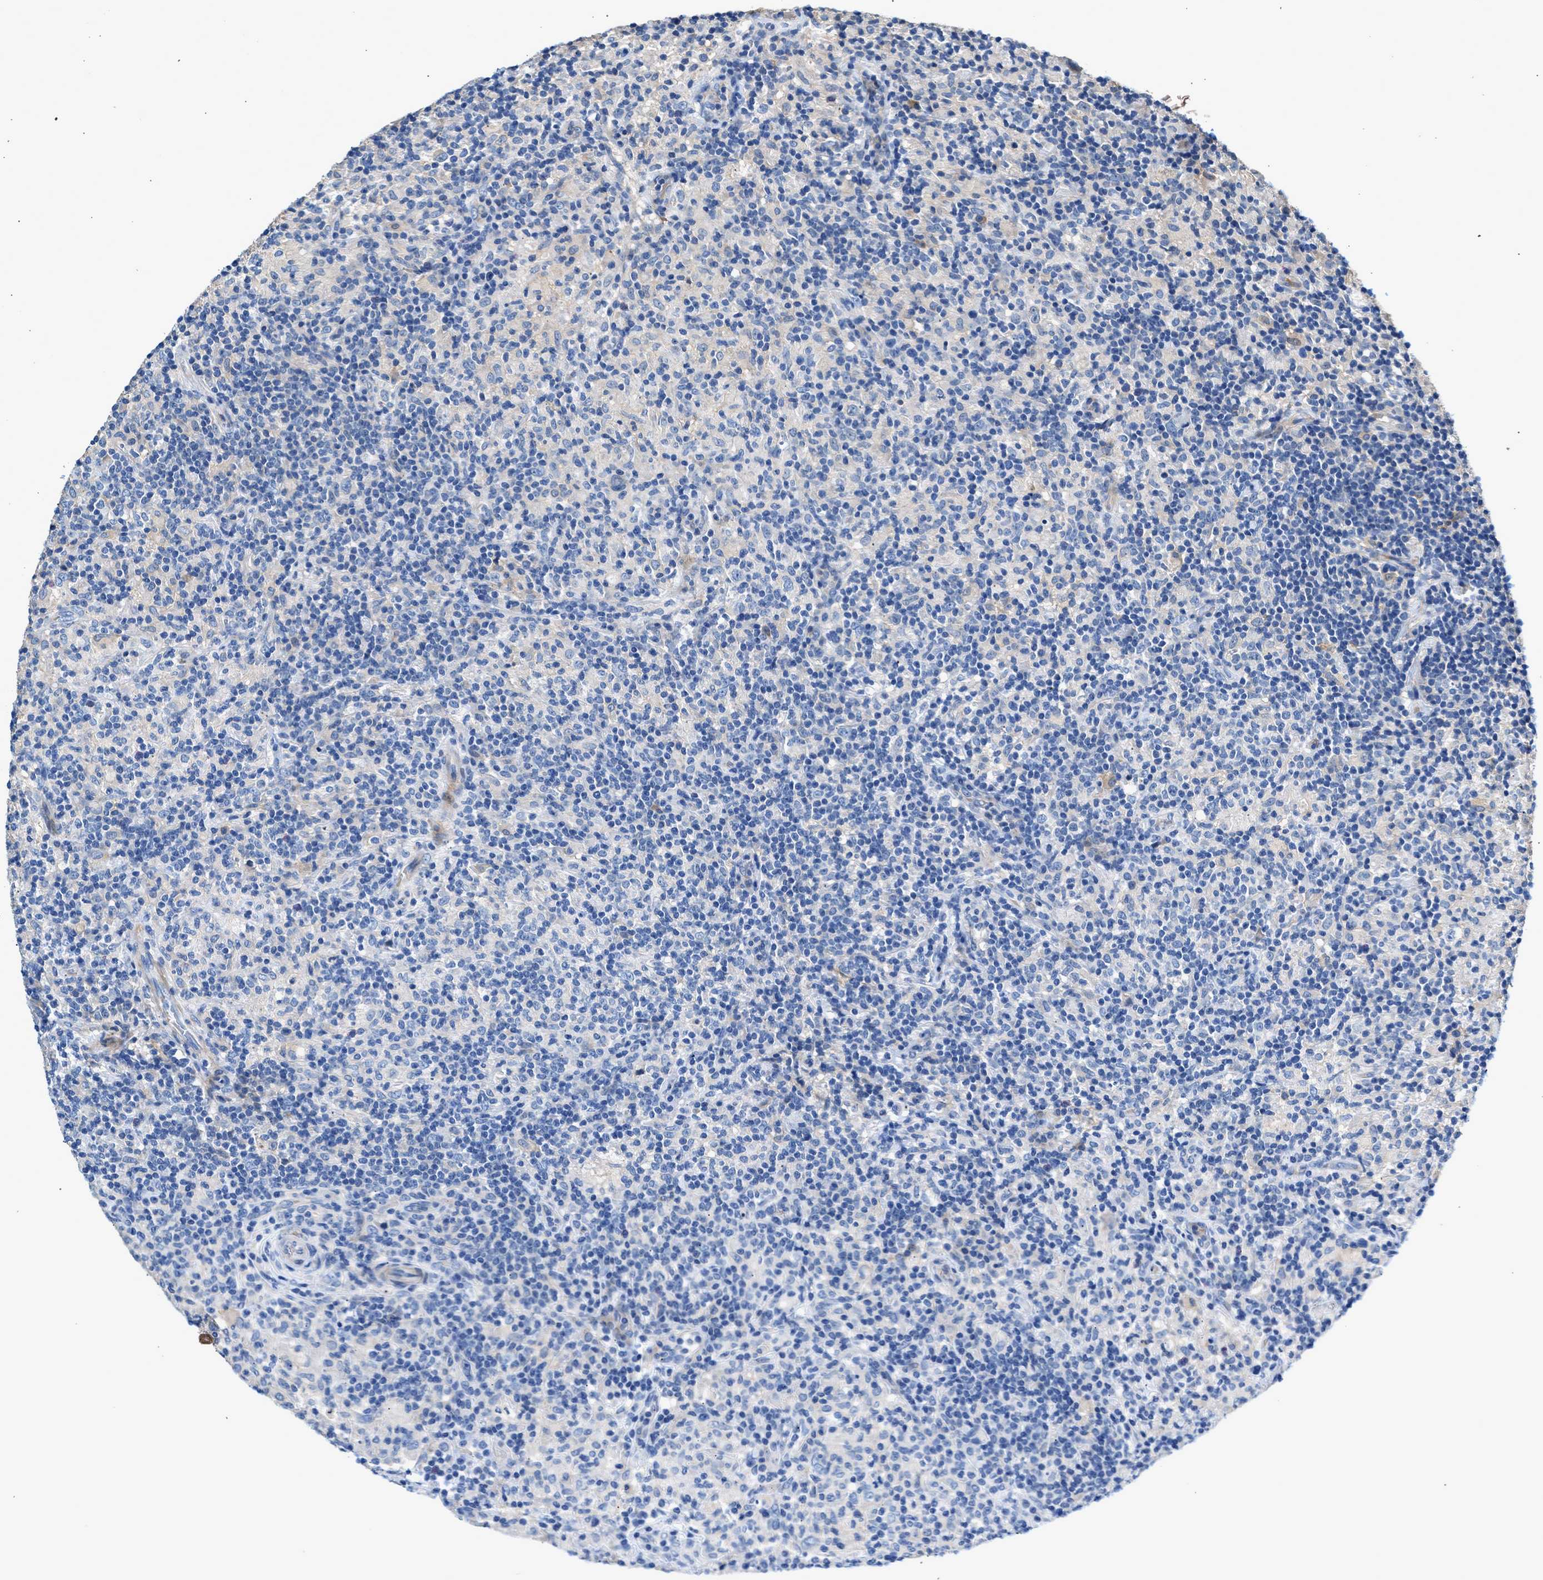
{"staining": {"intensity": "negative", "quantity": "none", "location": "none"}, "tissue": "lymphoma", "cell_type": "Tumor cells", "image_type": "cancer", "snomed": [{"axis": "morphology", "description": "Hodgkin's disease, NOS"}, {"axis": "topography", "description": "Lymph node"}], "caption": "Protein analysis of Hodgkin's disease displays no significant expression in tumor cells. (Stains: DAB (3,3'-diaminobenzidine) IHC with hematoxylin counter stain, Microscopy: brightfield microscopy at high magnification).", "gene": "RWDD2B", "patient": {"sex": "male", "age": 70}}